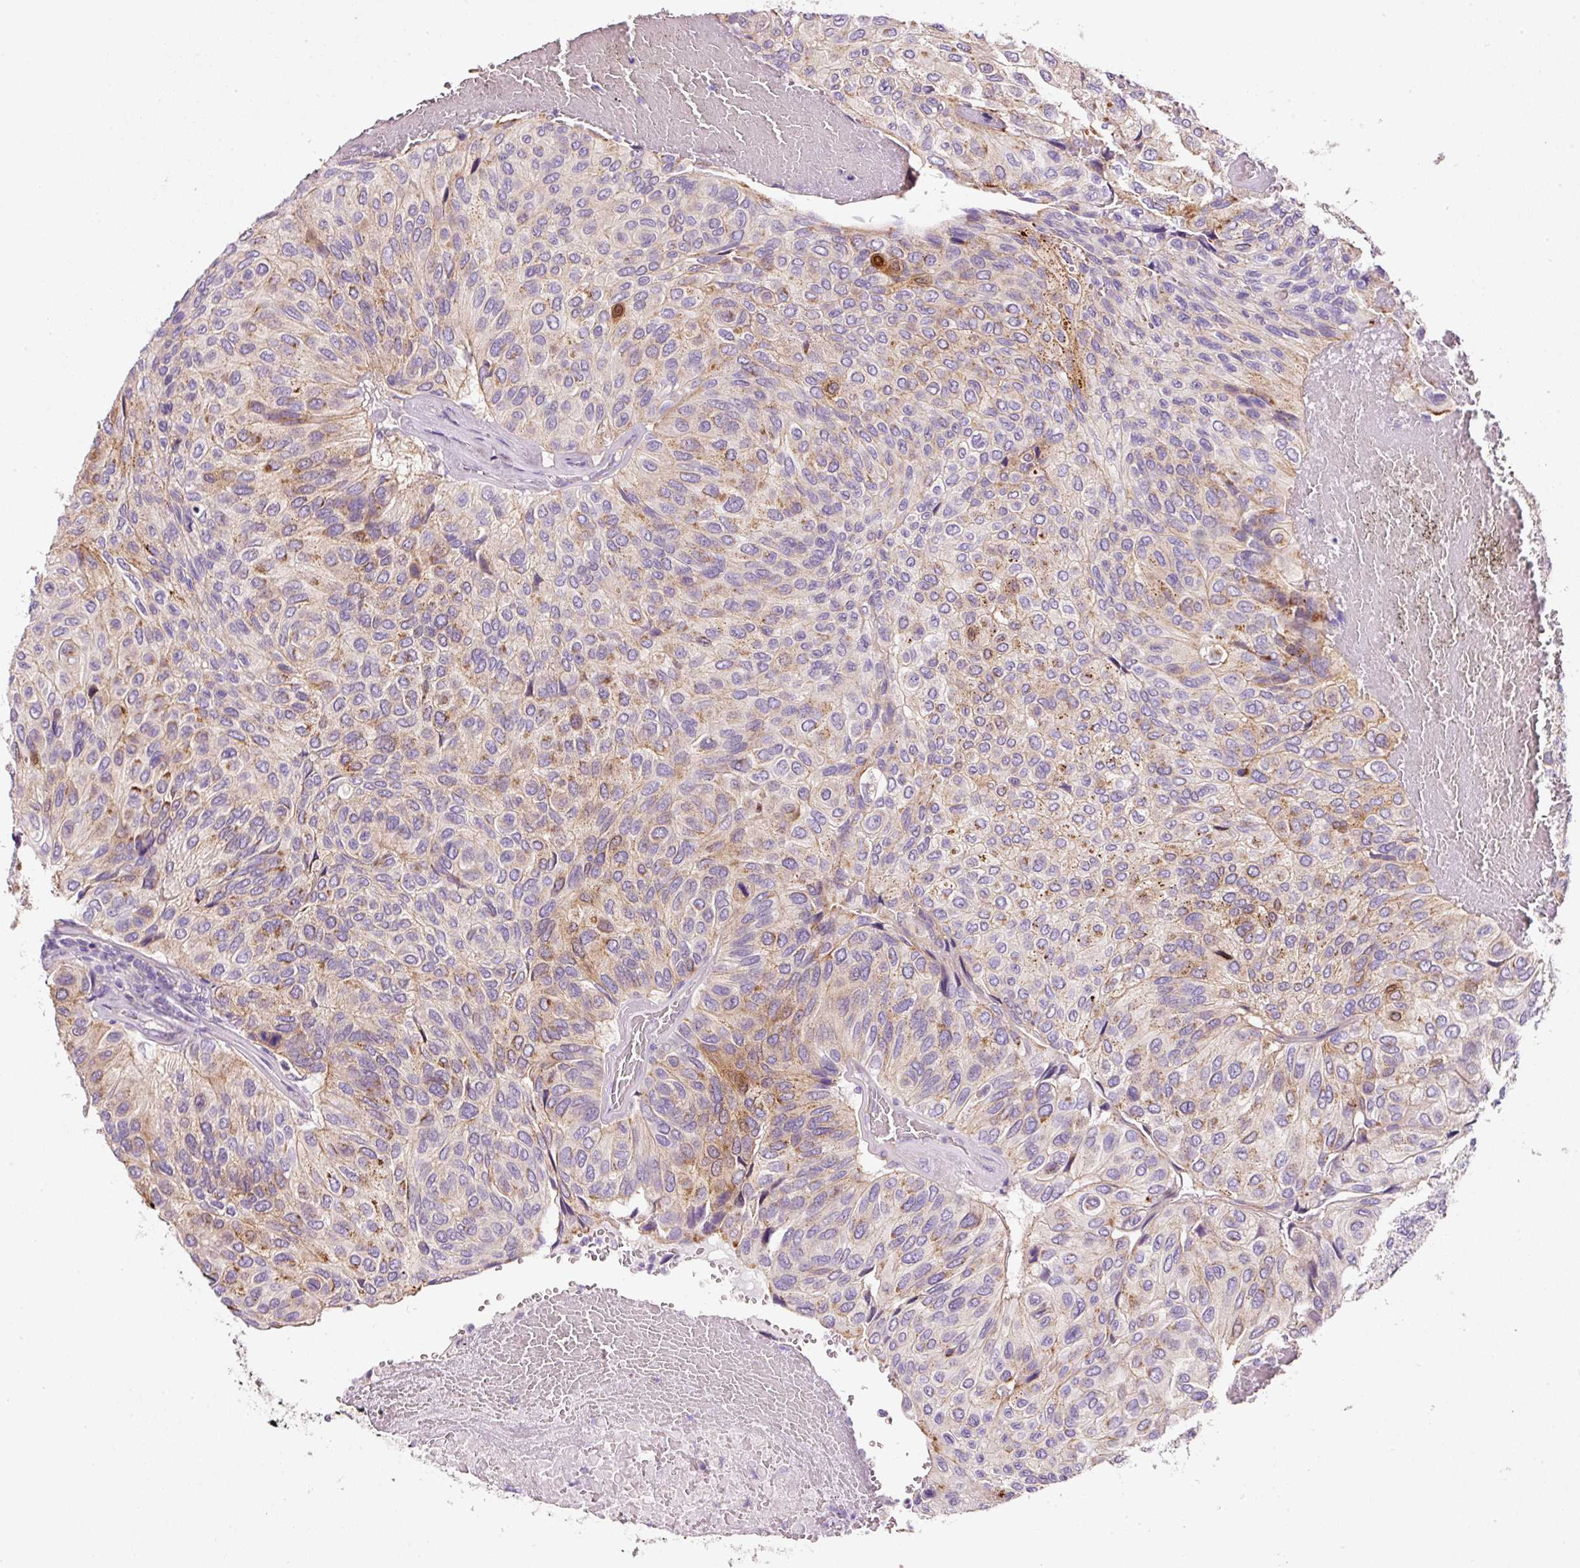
{"staining": {"intensity": "strong", "quantity": "<25%", "location": "cytoplasmic/membranous"}, "tissue": "urothelial cancer", "cell_type": "Tumor cells", "image_type": "cancer", "snomed": [{"axis": "morphology", "description": "Urothelial carcinoma, High grade"}, {"axis": "topography", "description": "Urinary bladder"}], "caption": "Immunohistochemistry (IHC) (DAB (3,3'-diaminobenzidine)) staining of human urothelial carcinoma (high-grade) displays strong cytoplasmic/membranous protein positivity in approximately <25% of tumor cells.", "gene": "SOS2", "patient": {"sex": "male", "age": 66}}